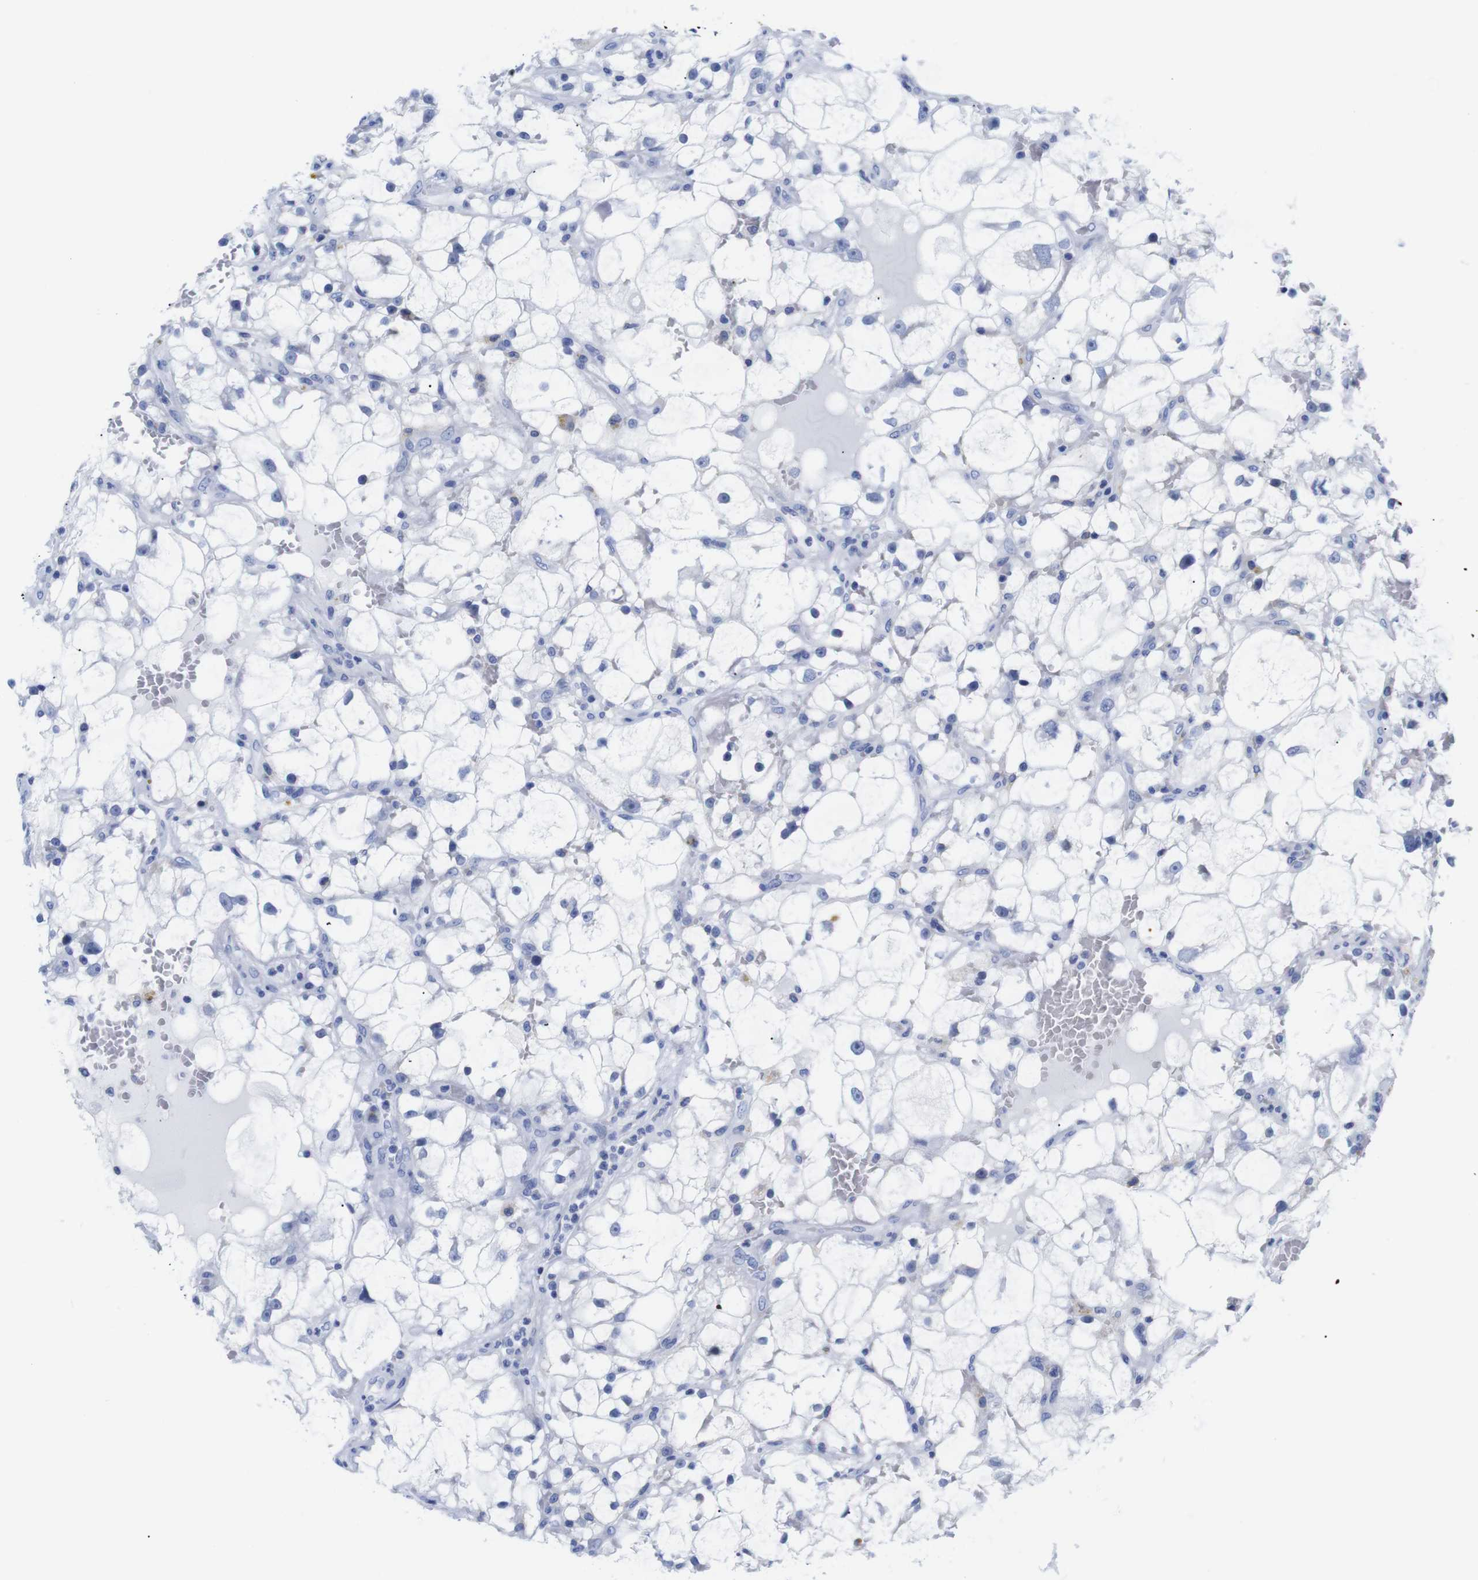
{"staining": {"intensity": "negative", "quantity": "none", "location": "none"}, "tissue": "renal cancer", "cell_type": "Tumor cells", "image_type": "cancer", "snomed": [{"axis": "morphology", "description": "Adenocarcinoma, NOS"}, {"axis": "topography", "description": "Kidney"}], "caption": "Micrograph shows no significant protein staining in tumor cells of renal cancer (adenocarcinoma).", "gene": "LRRC55", "patient": {"sex": "female", "age": 60}}